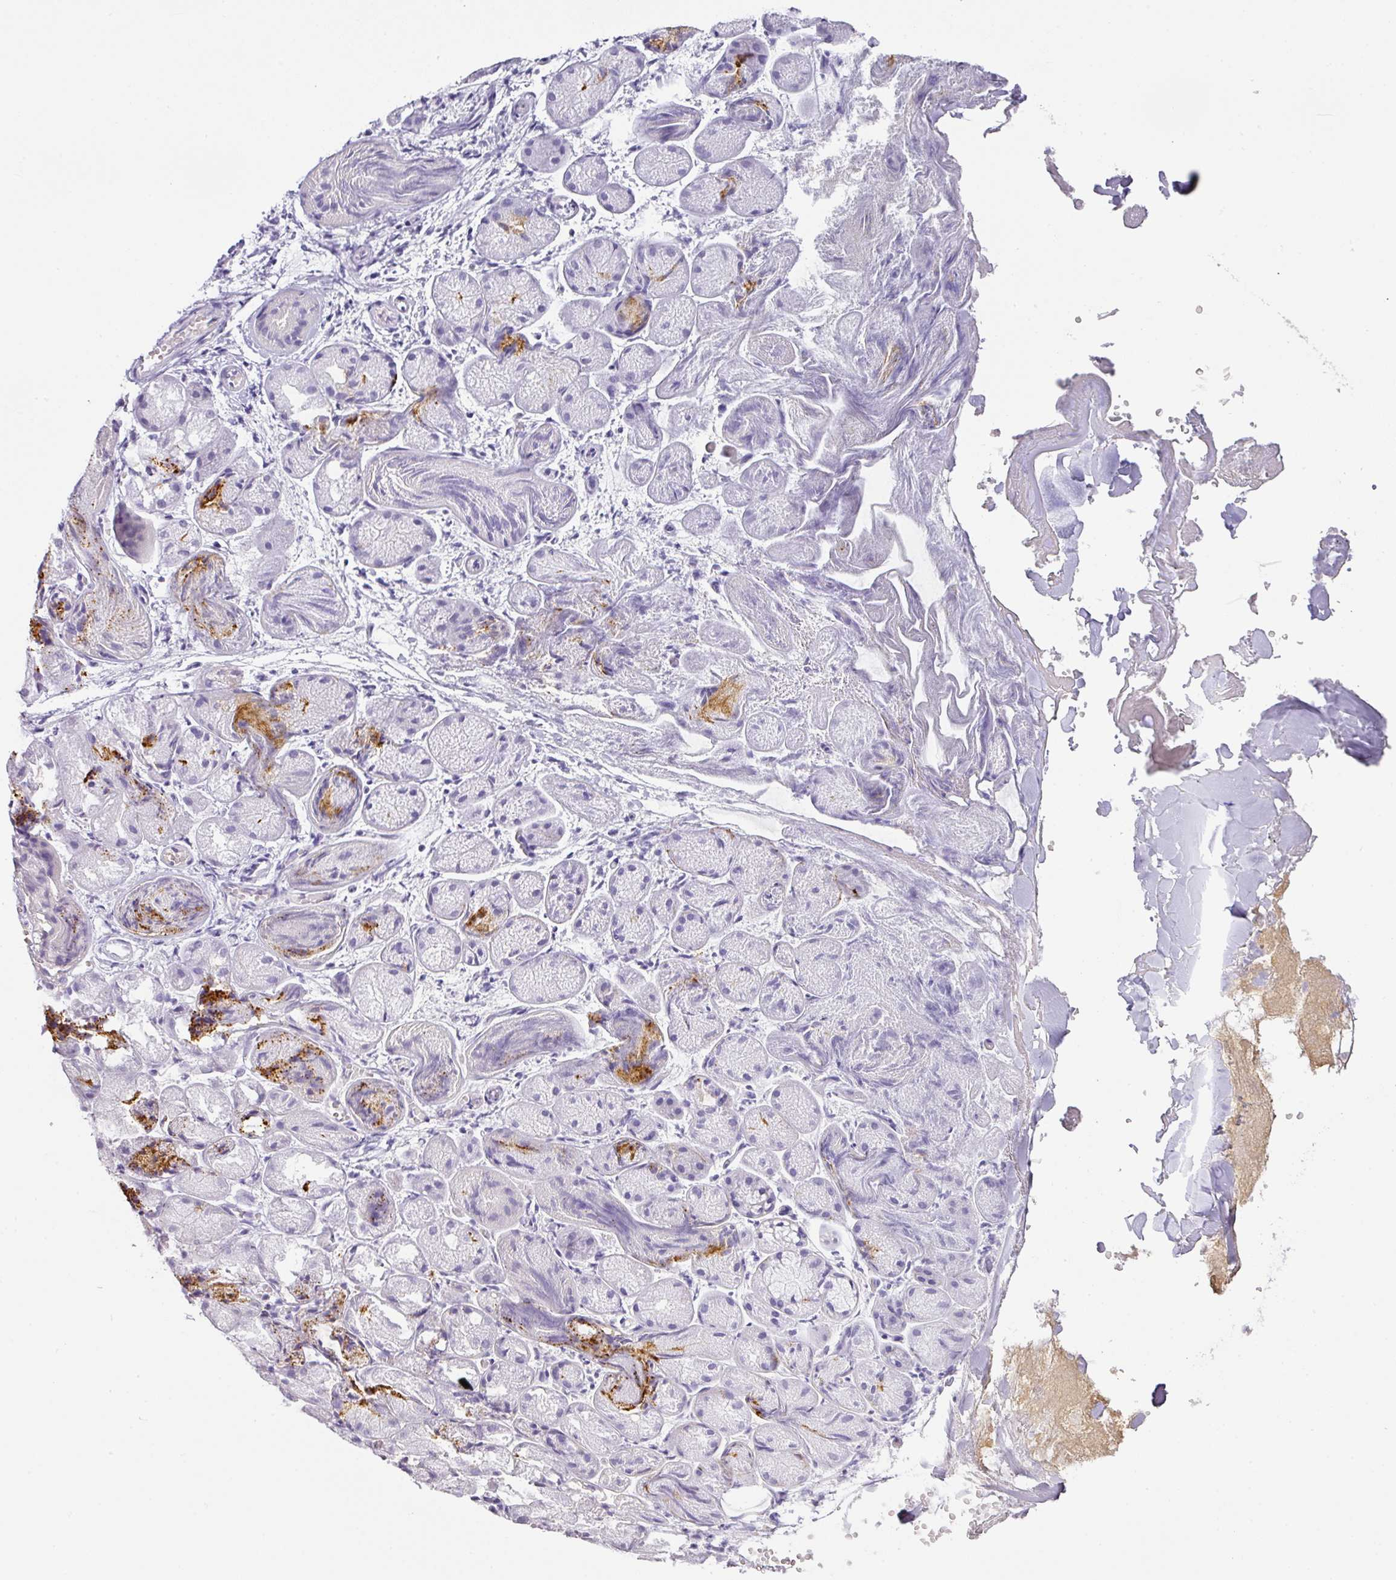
{"staining": {"intensity": "moderate", "quantity": "<25%", "location": "cytoplasmic/membranous"}, "tissue": "salivary gland", "cell_type": "Glandular cells", "image_type": "normal", "snomed": [{"axis": "morphology", "description": "Normal tissue, NOS"}, {"axis": "topography", "description": "Salivary gland"}], "caption": "Immunohistochemical staining of normal human salivary gland reveals moderate cytoplasmic/membranous protein staining in about <25% of glandular cells. (Brightfield microscopy of DAB IHC at high magnification).", "gene": "TARM1", "patient": {"sex": "female", "age": 24}}